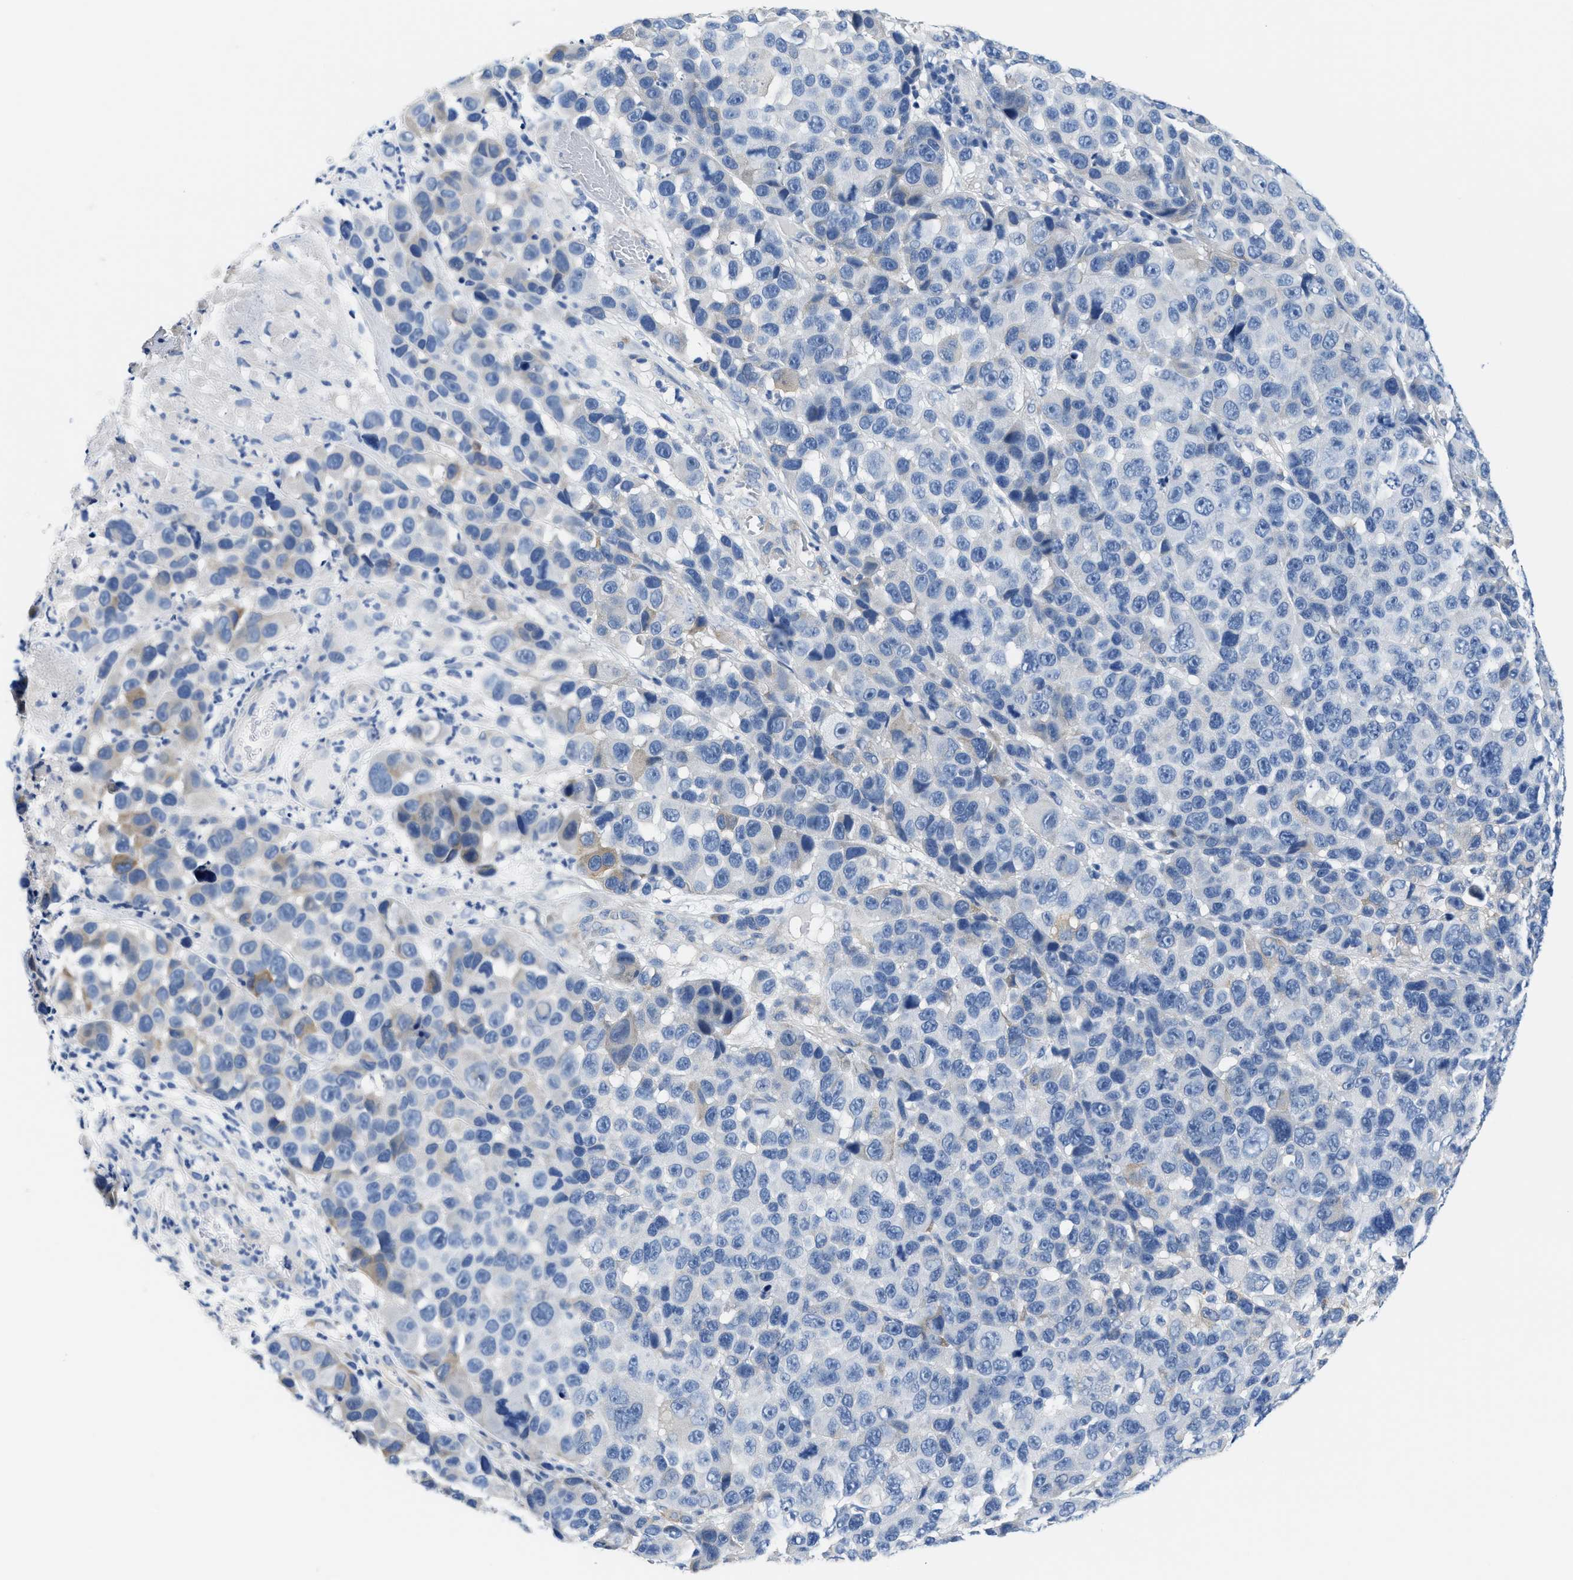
{"staining": {"intensity": "negative", "quantity": "none", "location": "none"}, "tissue": "melanoma", "cell_type": "Tumor cells", "image_type": "cancer", "snomed": [{"axis": "morphology", "description": "Malignant melanoma, NOS"}, {"axis": "topography", "description": "Skin"}], "caption": "Melanoma was stained to show a protein in brown. There is no significant positivity in tumor cells.", "gene": "DSCAM", "patient": {"sex": "male", "age": 53}}